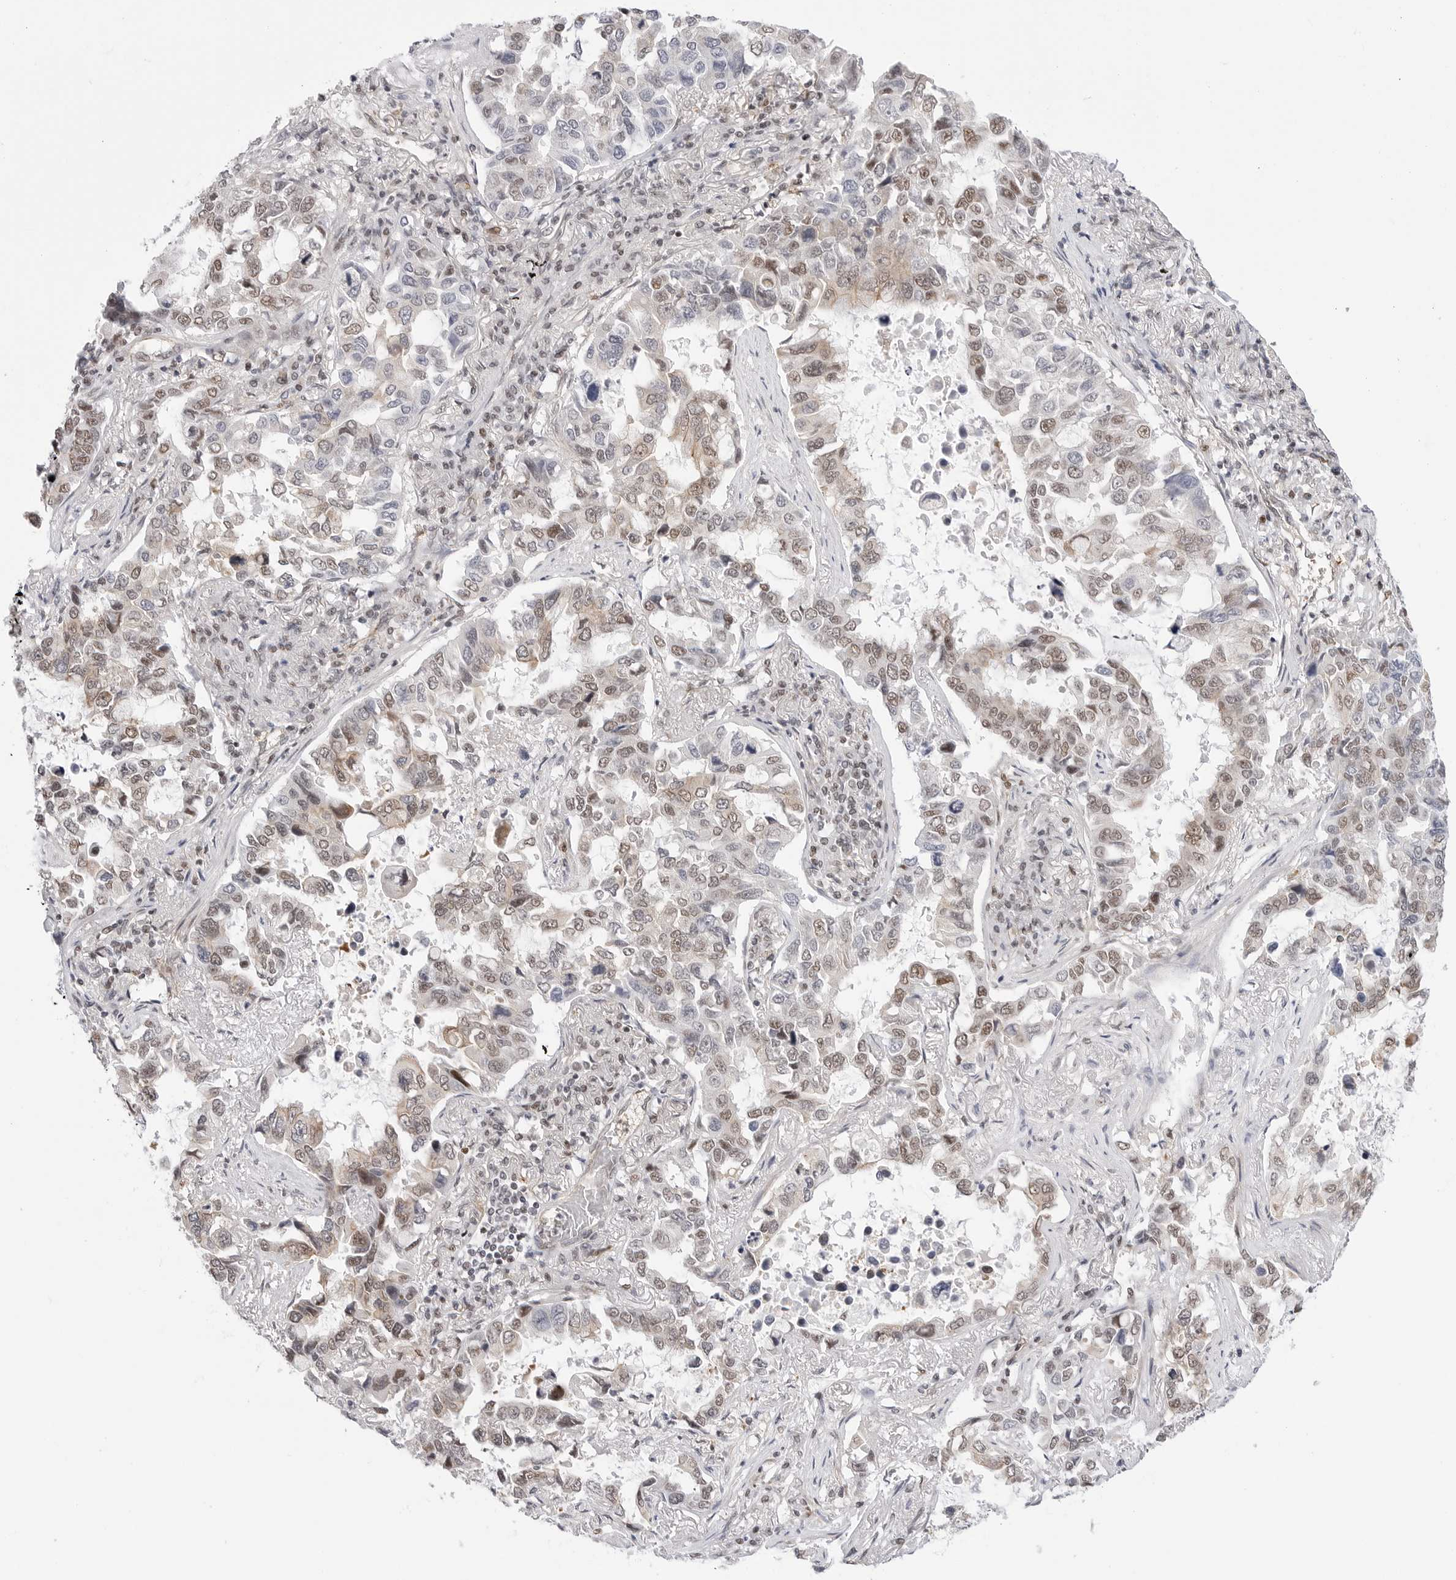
{"staining": {"intensity": "moderate", "quantity": "25%-75%", "location": "nuclear"}, "tissue": "lung cancer", "cell_type": "Tumor cells", "image_type": "cancer", "snomed": [{"axis": "morphology", "description": "Squamous cell carcinoma, NOS"}, {"axis": "topography", "description": "Lung"}], "caption": "A brown stain labels moderate nuclear staining of a protein in human lung cancer tumor cells.", "gene": "C1orf162", "patient": {"sex": "male", "age": 66}}